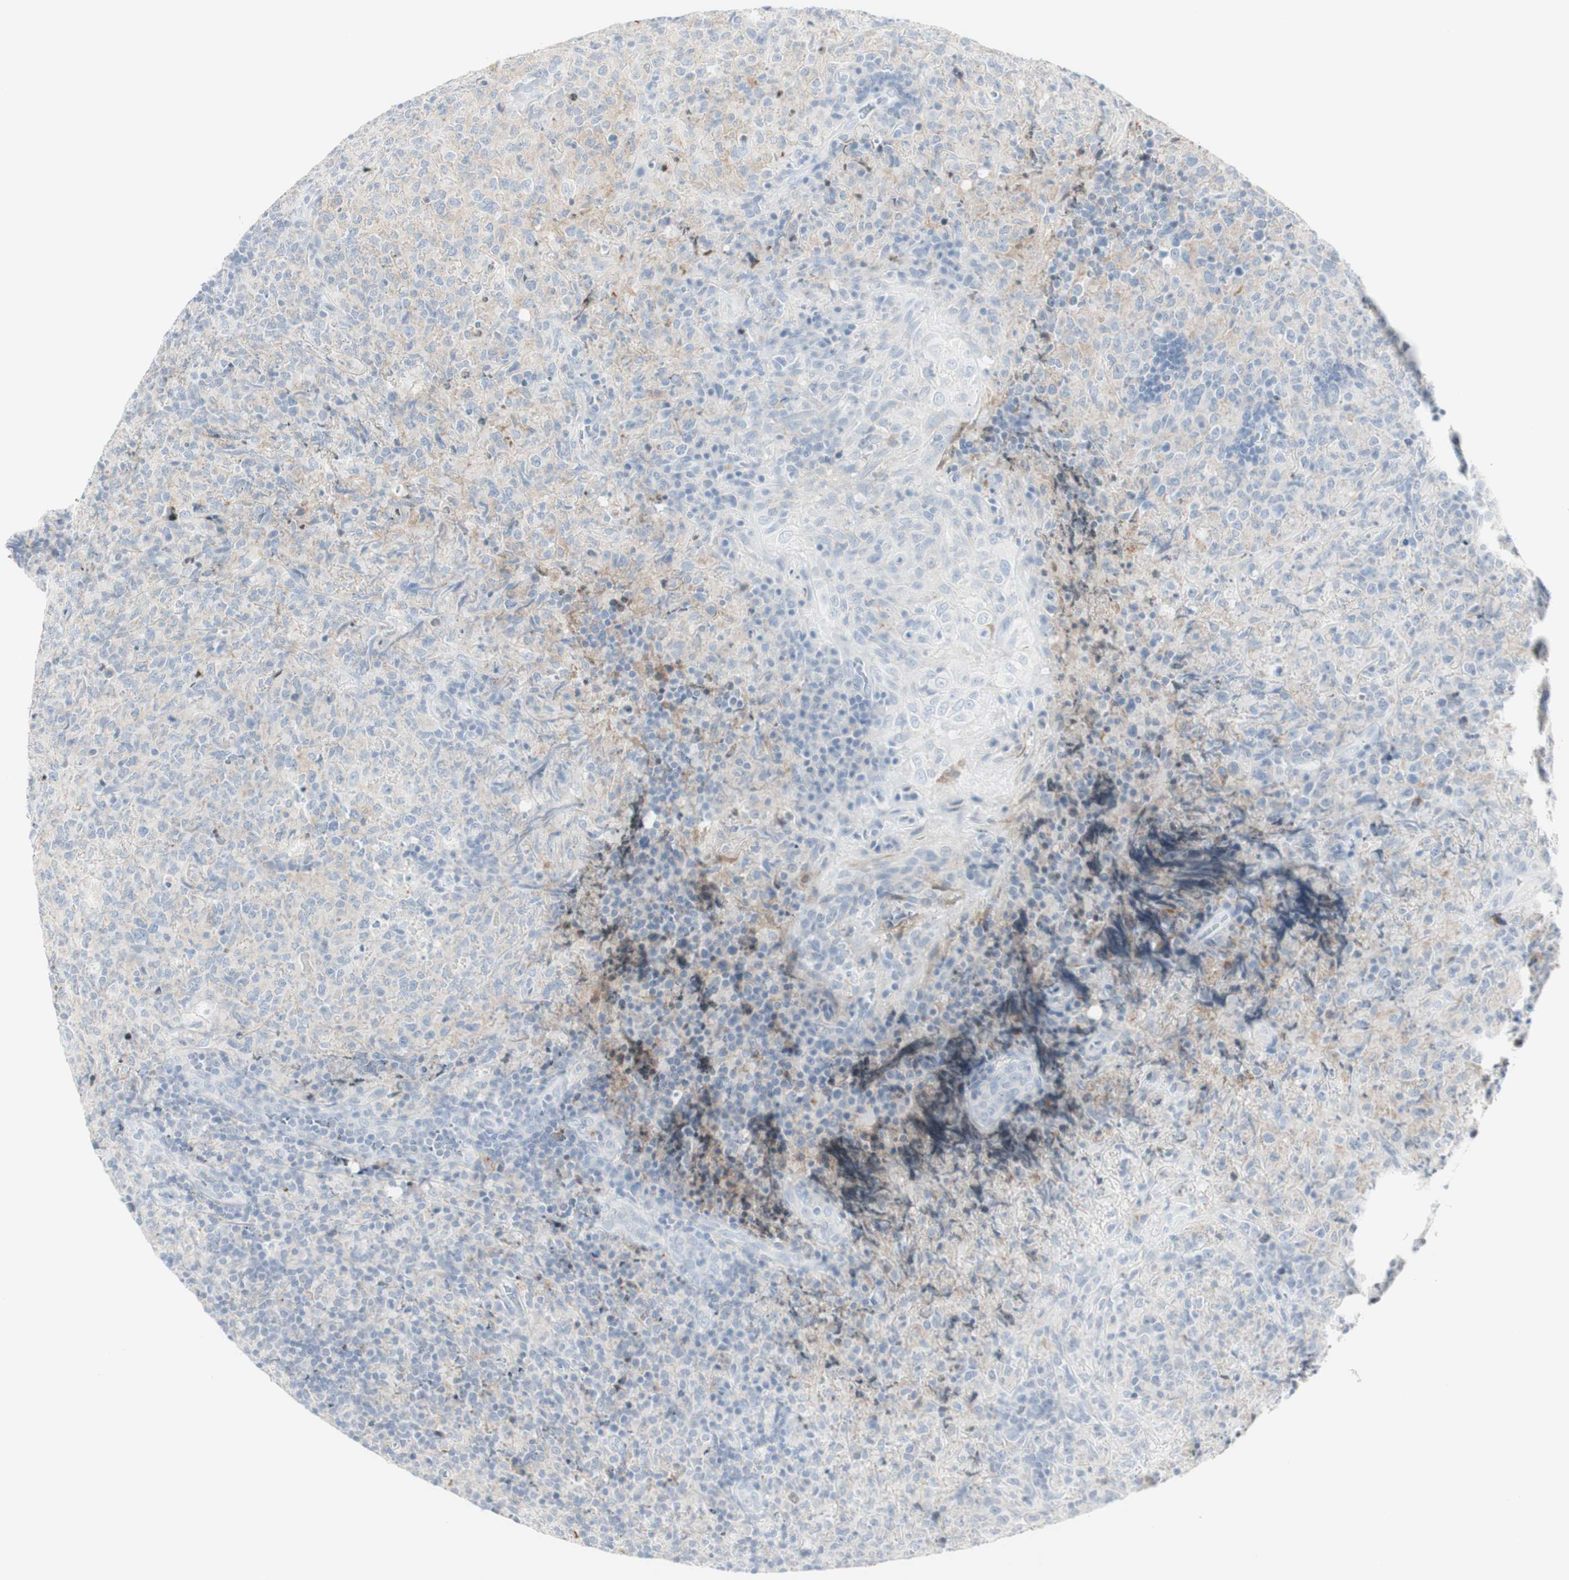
{"staining": {"intensity": "weak", "quantity": "25%-75%", "location": "cytoplasmic/membranous"}, "tissue": "lymphoma", "cell_type": "Tumor cells", "image_type": "cancer", "snomed": [{"axis": "morphology", "description": "Malignant lymphoma, non-Hodgkin's type, High grade"}, {"axis": "topography", "description": "Tonsil"}], "caption": "Human high-grade malignant lymphoma, non-Hodgkin's type stained with a brown dye exhibits weak cytoplasmic/membranous positive positivity in about 25%-75% of tumor cells.", "gene": "MDK", "patient": {"sex": "female", "age": 36}}